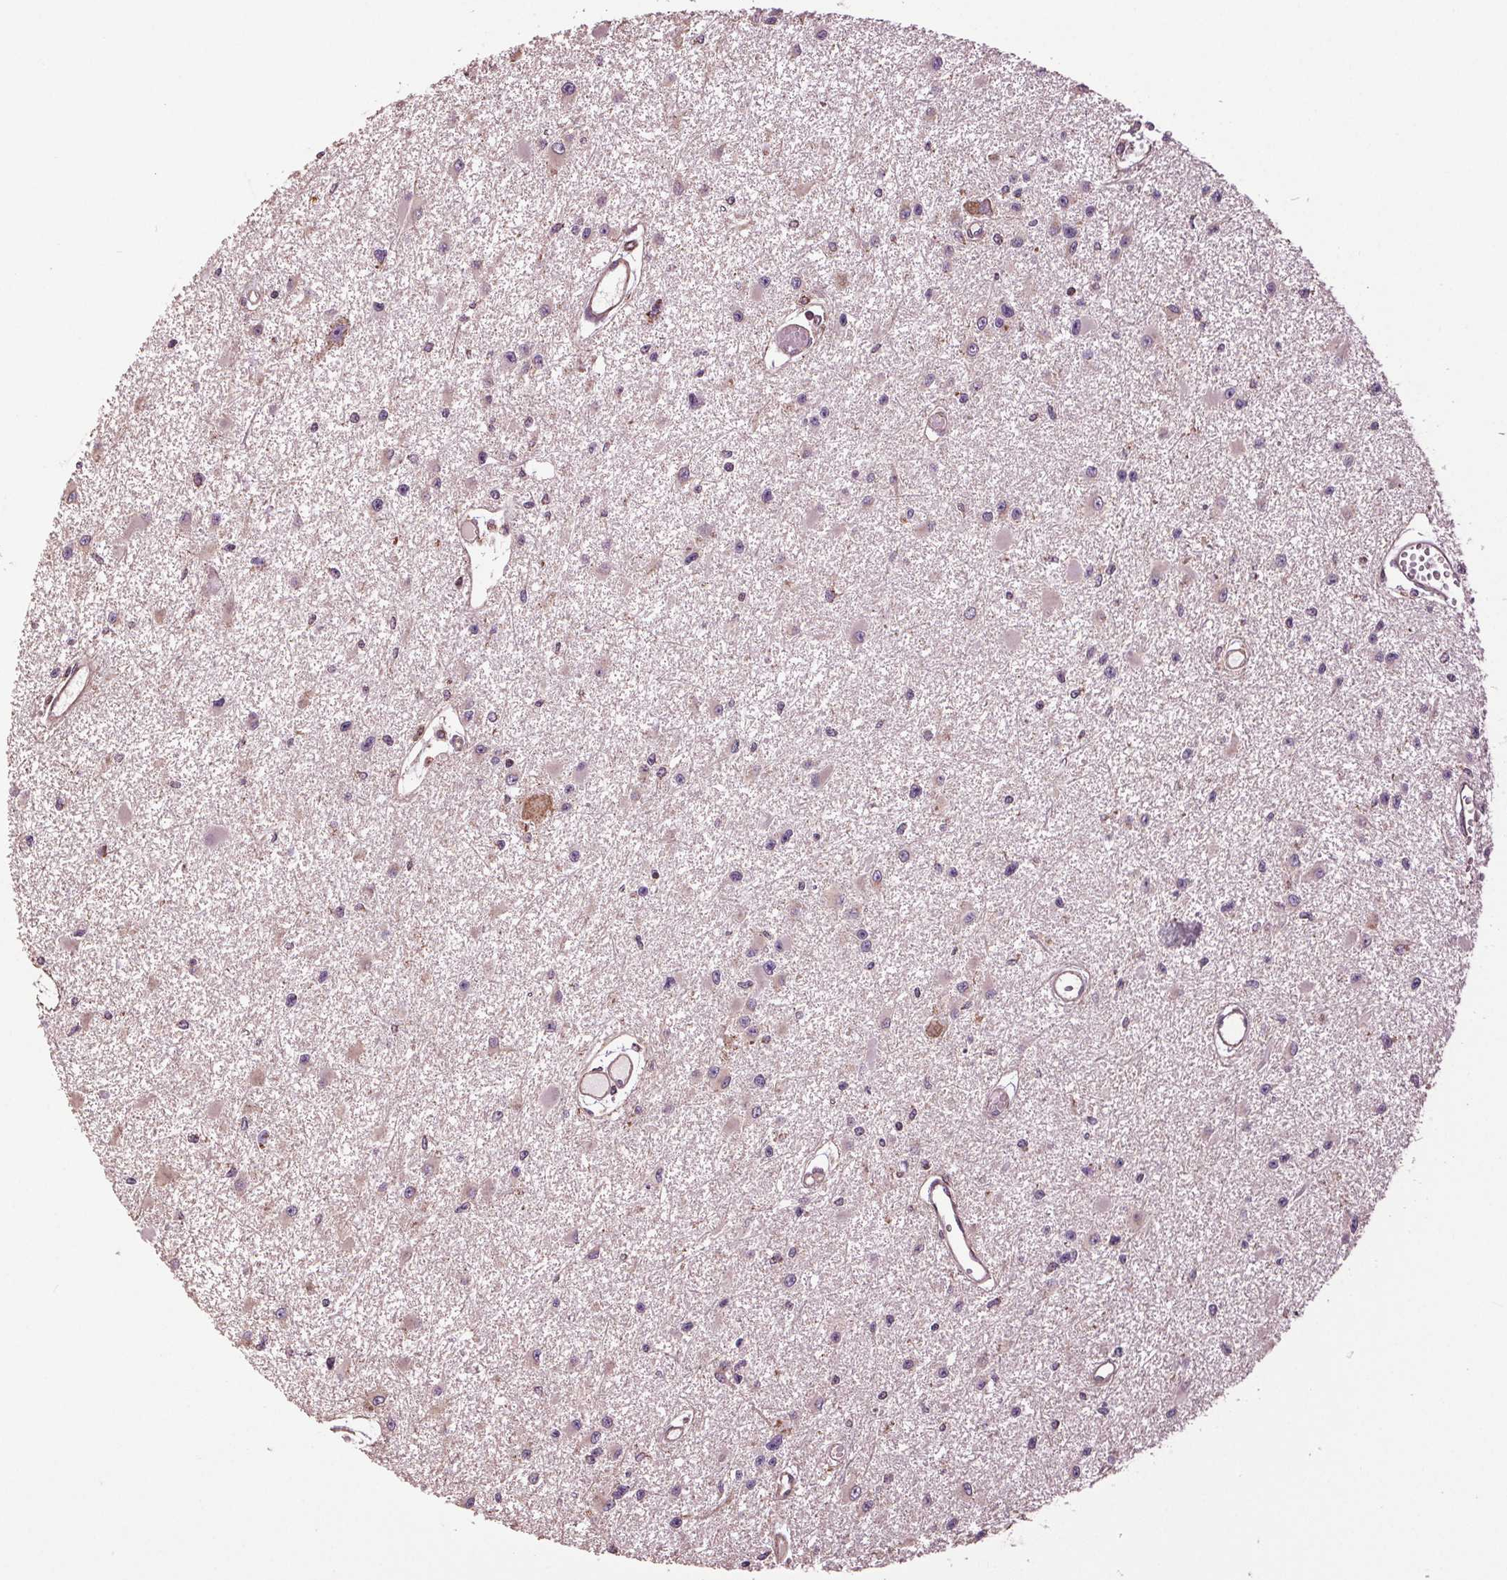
{"staining": {"intensity": "negative", "quantity": "none", "location": "none"}, "tissue": "glioma", "cell_type": "Tumor cells", "image_type": "cancer", "snomed": [{"axis": "morphology", "description": "Glioma, malignant, High grade"}, {"axis": "topography", "description": "Brain"}], "caption": "This is an immunohistochemistry (IHC) image of human glioma. There is no positivity in tumor cells.", "gene": "RNPEP", "patient": {"sex": "male", "age": 54}}